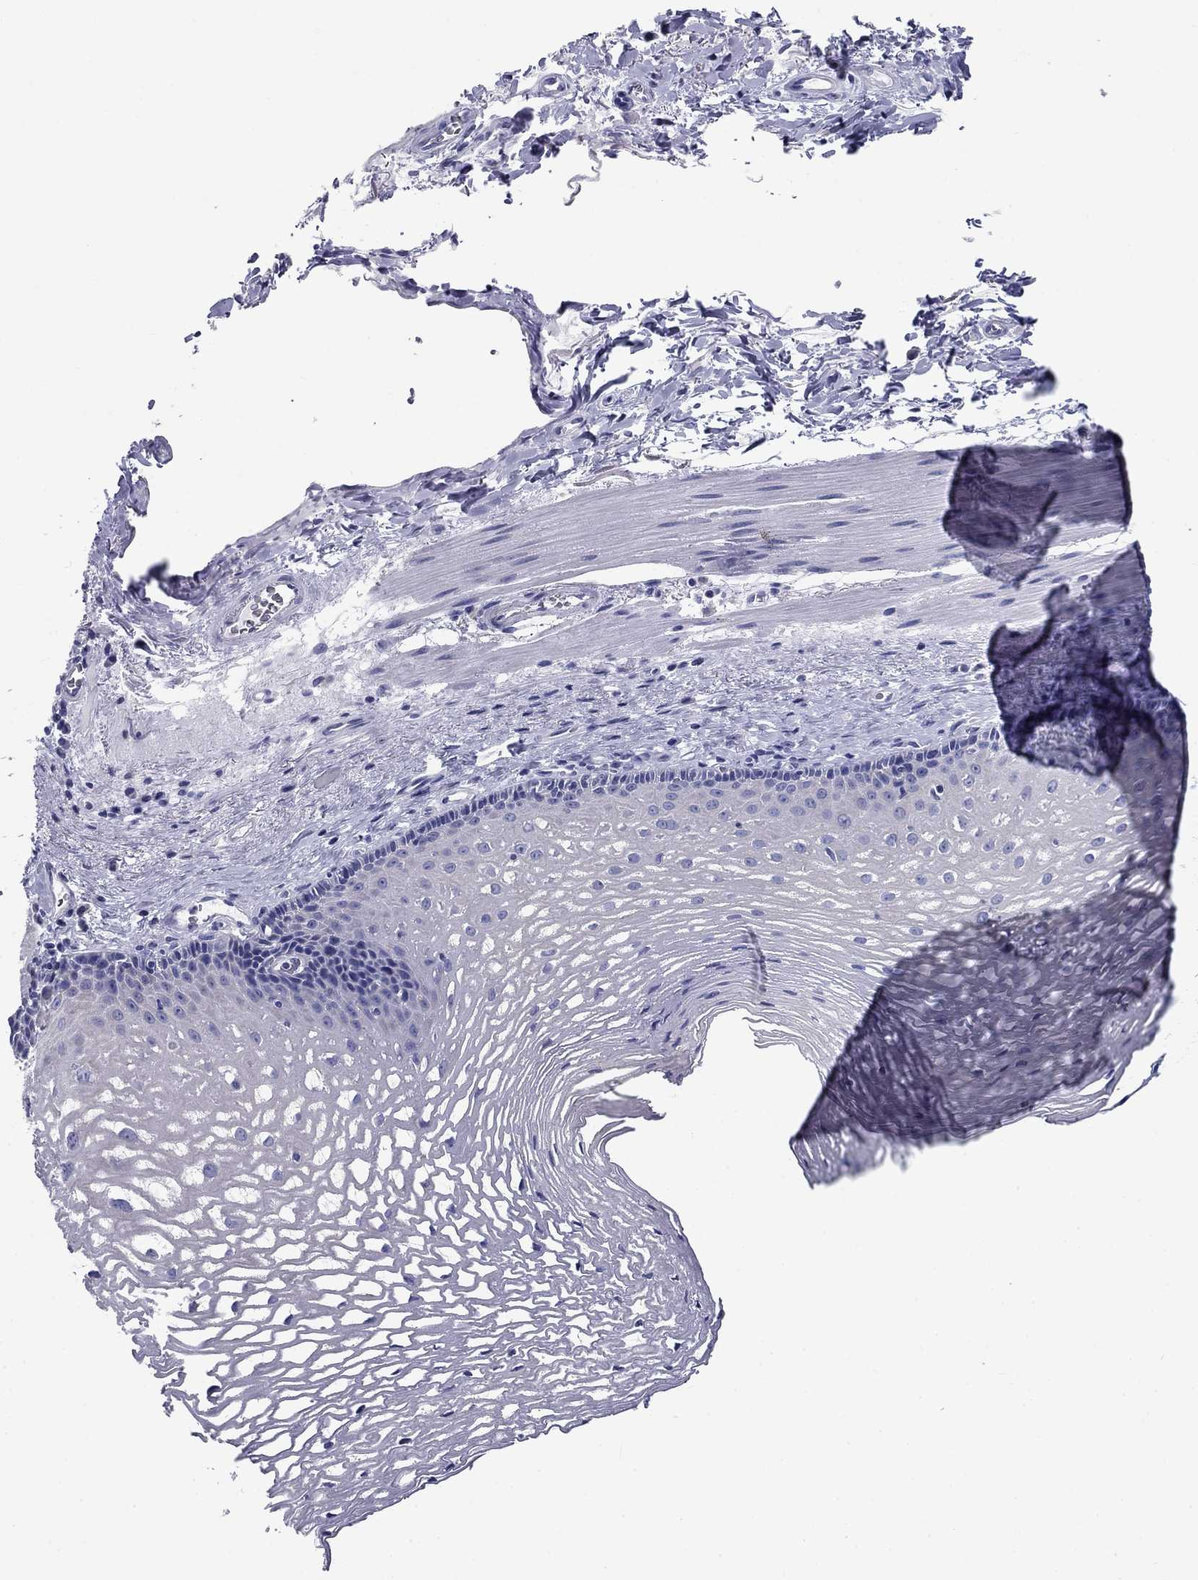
{"staining": {"intensity": "negative", "quantity": "none", "location": "none"}, "tissue": "esophagus", "cell_type": "Squamous epithelial cells", "image_type": "normal", "snomed": [{"axis": "morphology", "description": "Normal tissue, NOS"}, {"axis": "topography", "description": "Esophagus"}], "caption": "The photomicrograph shows no staining of squamous epithelial cells in unremarkable esophagus. The staining is performed using DAB (3,3'-diaminobenzidine) brown chromogen with nuclei counter-stained in using hematoxylin.", "gene": "UPB1", "patient": {"sex": "male", "age": 76}}